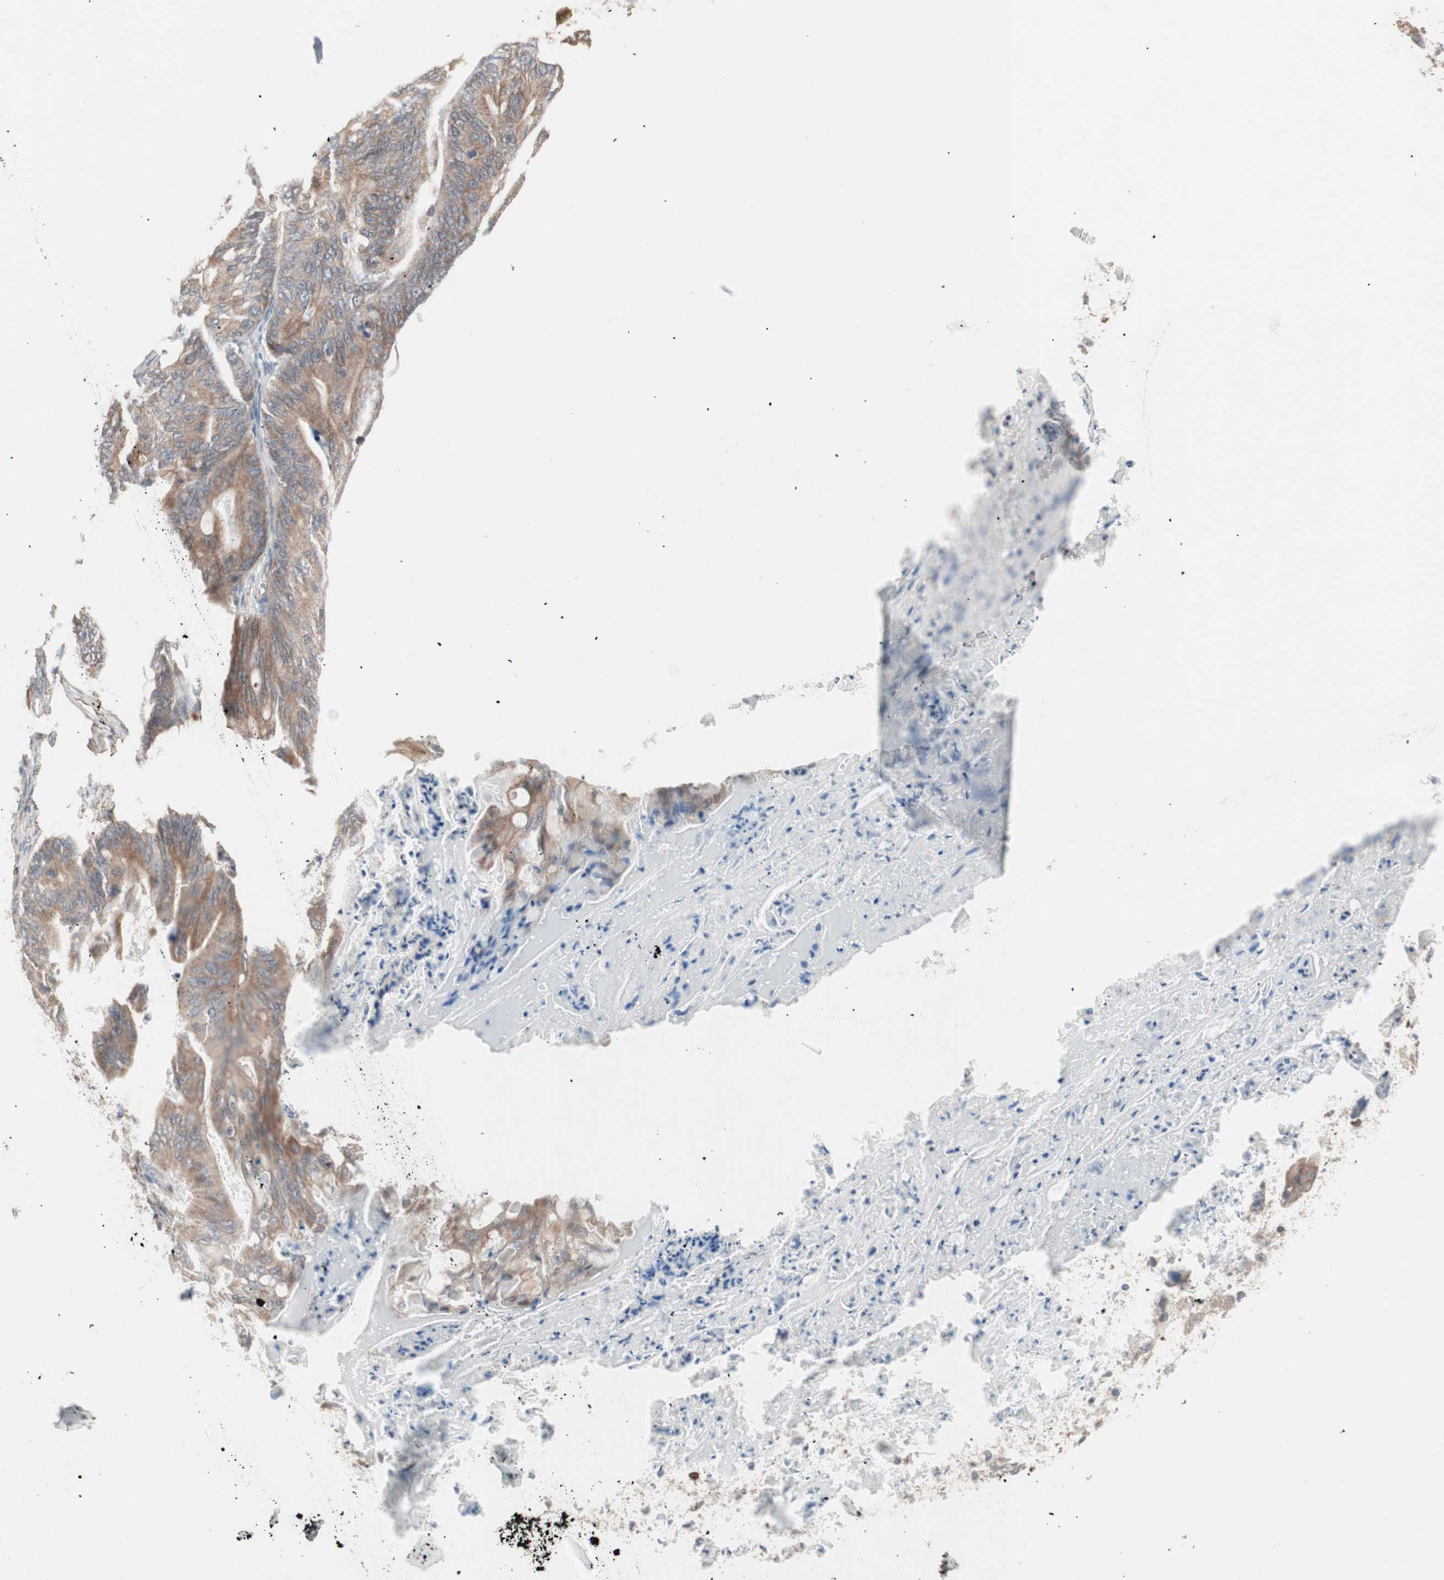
{"staining": {"intensity": "moderate", "quantity": ">75%", "location": "cytoplasmic/membranous"}, "tissue": "ovarian cancer", "cell_type": "Tumor cells", "image_type": "cancer", "snomed": [{"axis": "morphology", "description": "Cystadenocarcinoma, mucinous, NOS"}, {"axis": "topography", "description": "Ovary"}], "caption": "Immunohistochemistry (IHC) (DAB) staining of ovarian cancer exhibits moderate cytoplasmic/membranous protein positivity in approximately >75% of tumor cells. The protein of interest is shown in brown color, while the nuclei are stained blue.", "gene": "ALG5", "patient": {"sex": "female", "age": 37}}